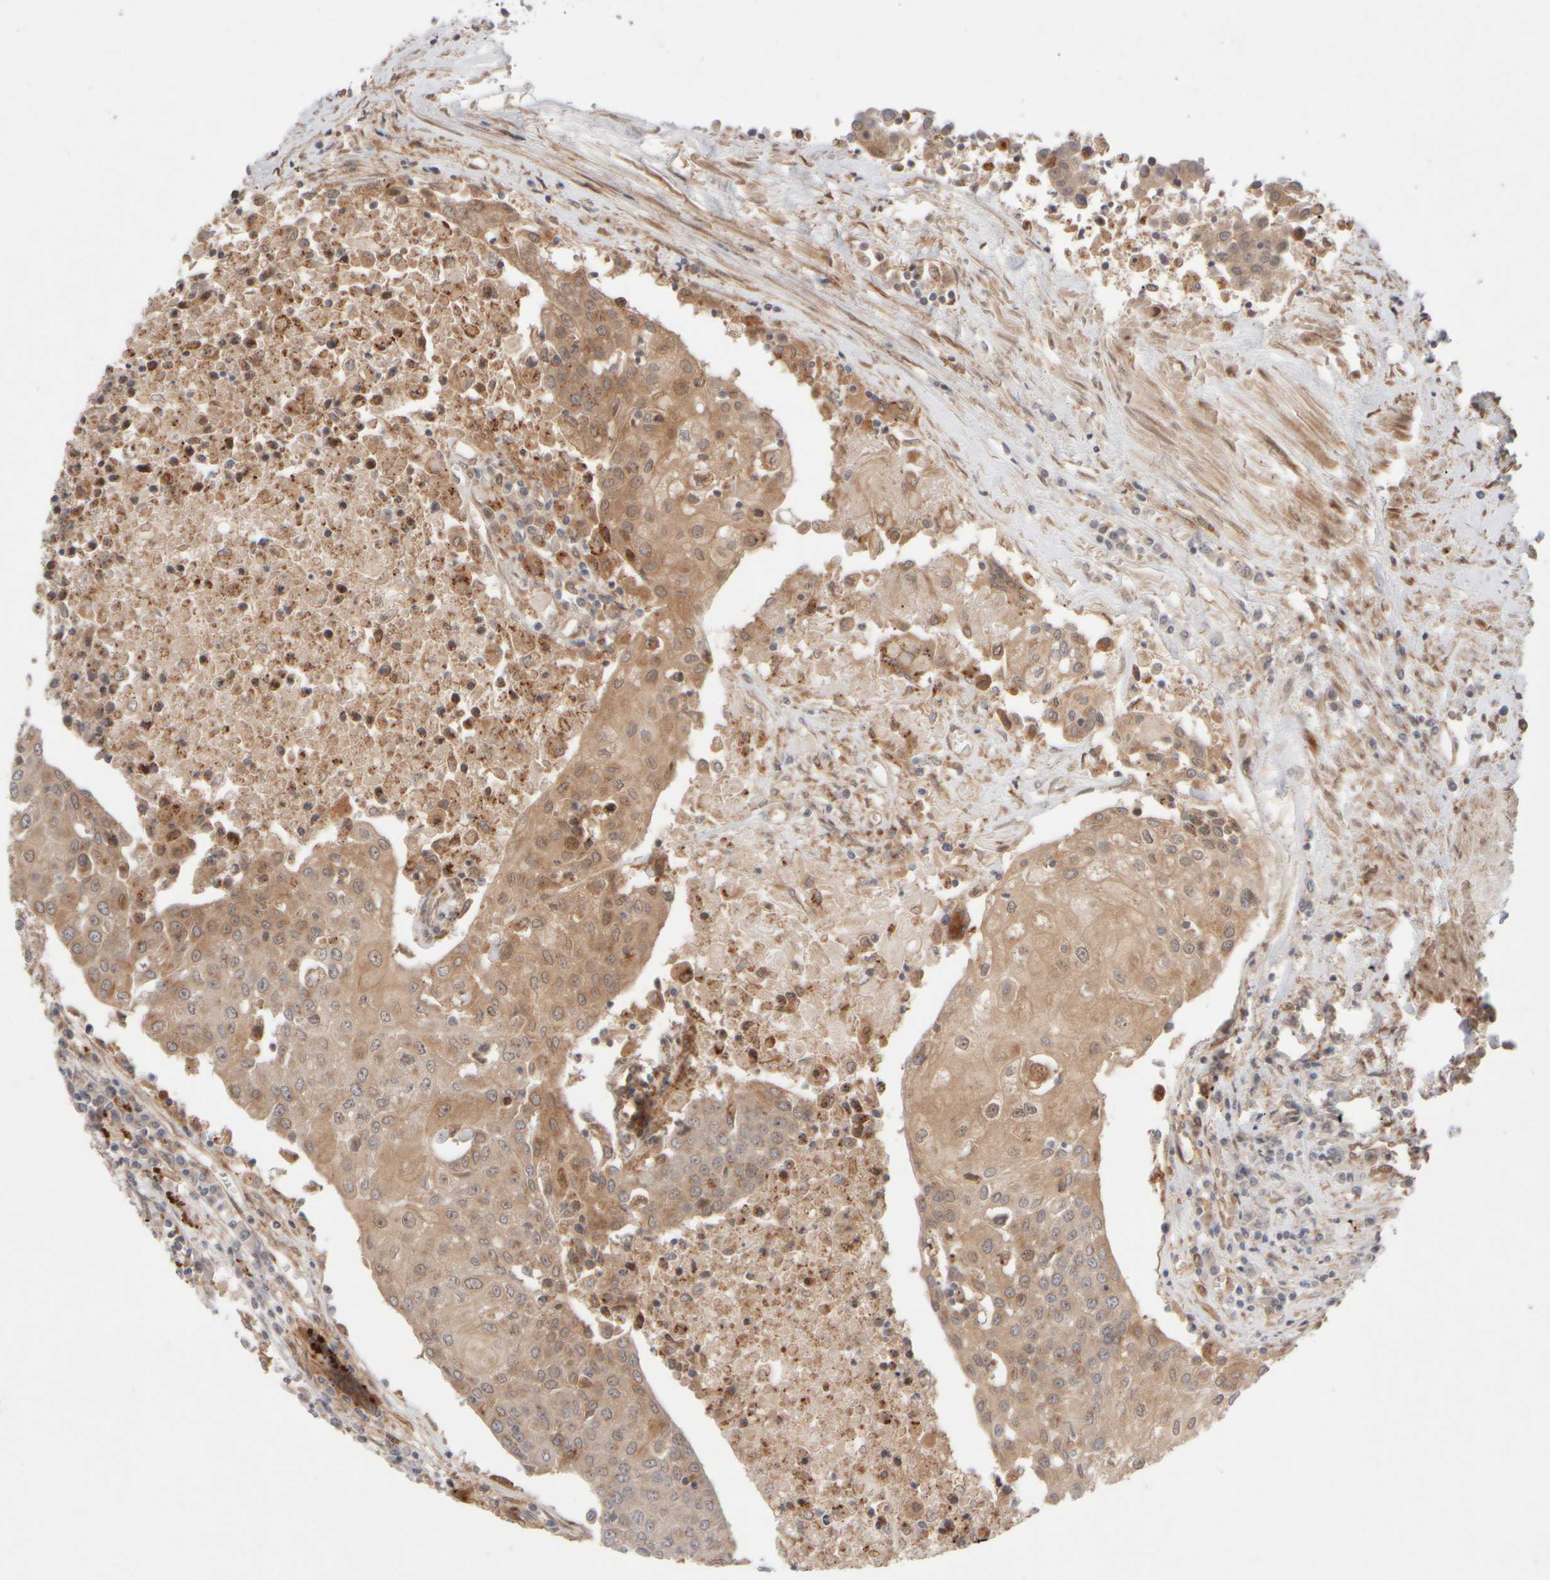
{"staining": {"intensity": "weak", "quantity": ">75%", "location": "cytoplasmic/membranous"}, "tissue": "urothelial cancer", "cell_type": "Tumor cells", "image_type": "cancer", "snomed": [{"axis": "morphology", "description": "Urothelial carcinoma, High grade"}, {"axis": "topography", "description": "Urinary bladder"}], "caption": "Weak cytoplasmic/membranous expression is present in about >75% of tumor cells in high-grade urothelial carcinoma. The staining was performed using DAB (3,3'-diaminobenzidine) to visualize the protein expression in brown, while the nuclei were stained in blue with hematoxylin (Magnification: 20x).", "gene": "GCN1", "patient": {"sex": "female", "age": 85}}